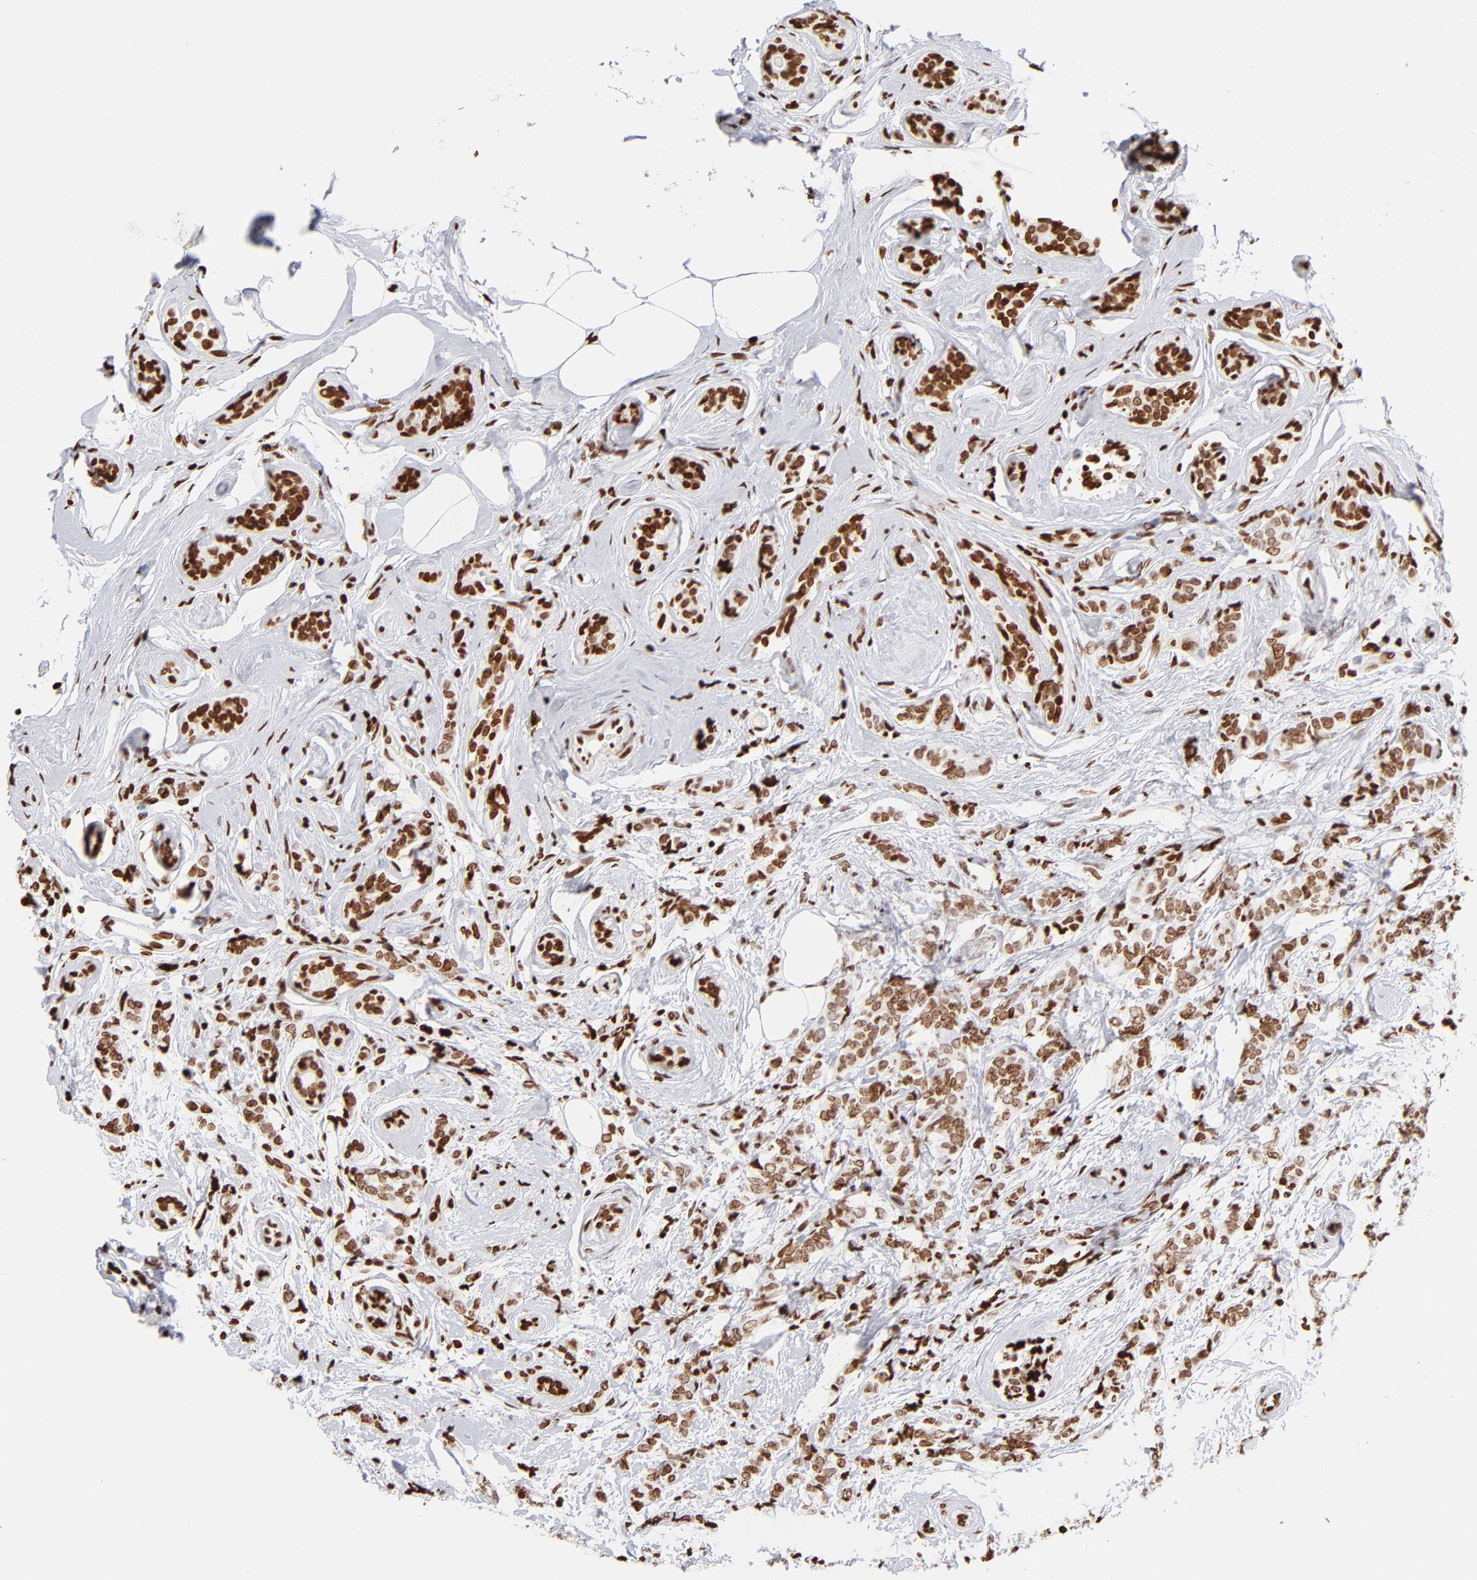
{"staining": {"intensity": "strong", "quantity": ">75%", "location": "nuclear"}, "tissue": "breast cancer", "cell_type": "Tumor cells", "image_type": "cancer", "snomed": [{"axis": "morphology", "description": "Lobular carcinoma"}, {"axis": "topography", "description": "Breast"}], "caption": "A high-resolution micrograph shows immunohistochemistry staining of lobular carcinoma (breast), which demonstrates strong nuclear expression in approximately >75% of tumor cells.", "gene": "RTL4", "patient": {"sex": "female", "age": 60}}